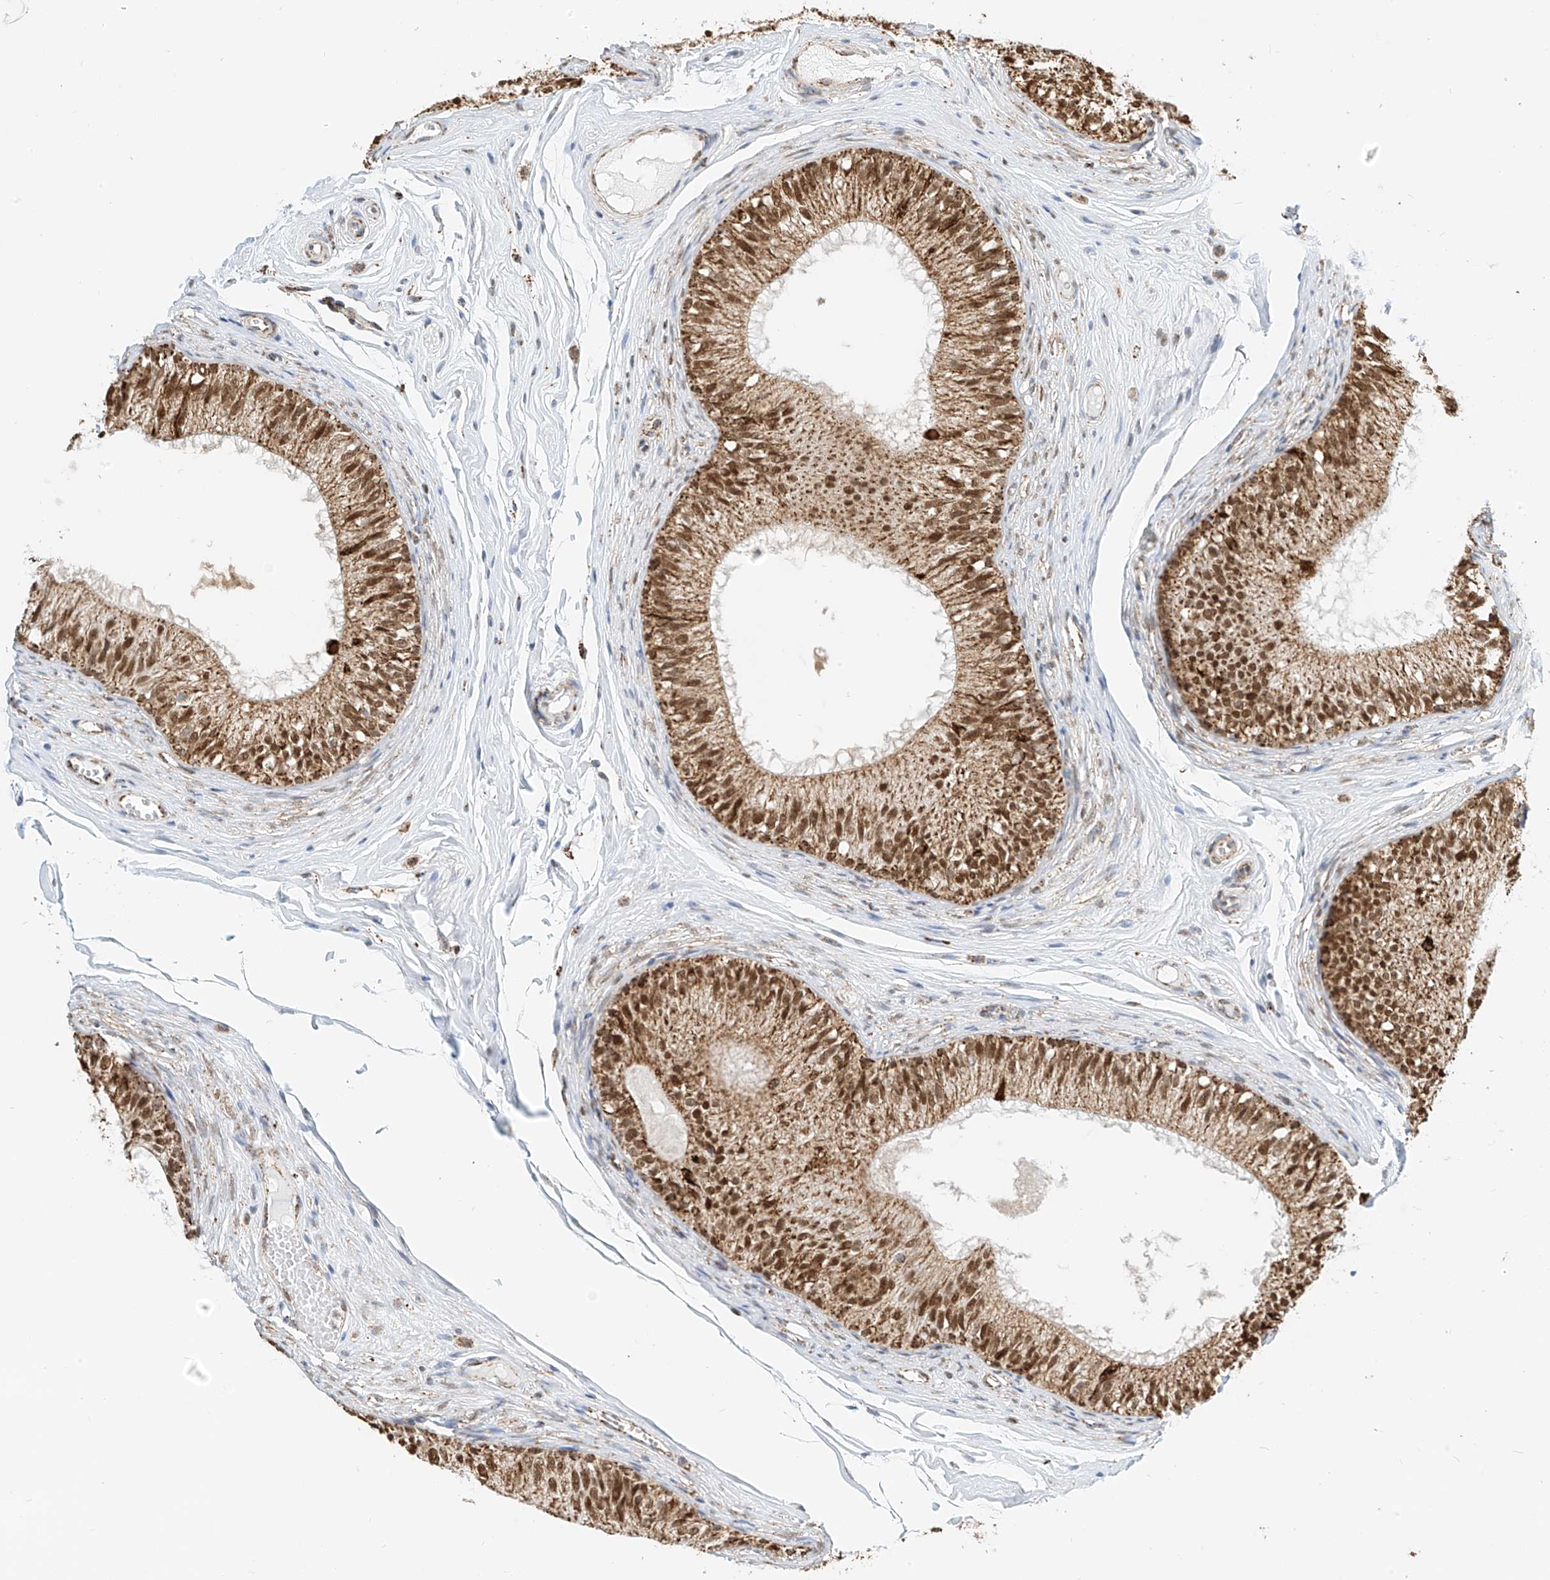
{"staining": {"intensity": "moderate", "quantity": ">75%", "location": "cytoplasmic/membranous,nuclear"}, "tissue": "epididymis", "cell_type": "Glandular cells", "image_type": "normal", "snomed": [{"axis": "morphology", "description": "Normal tissue, NOS"}, {"axis": "morphology", "description": "Seminoma in situ"}, {"axis": "topography", "description": "Testis"}, {"axis": "topography", "description": "Epididymis"}], "caption": "Immunohistochemistry (IHC) (DAB) staining of normal epididymis displays moderate cytoplasmic/membranous,nuclear protein staining in approximately >75% of glandular cells.", "gene": "PPA2", "patient": {"sex": "male", "age": 28}}